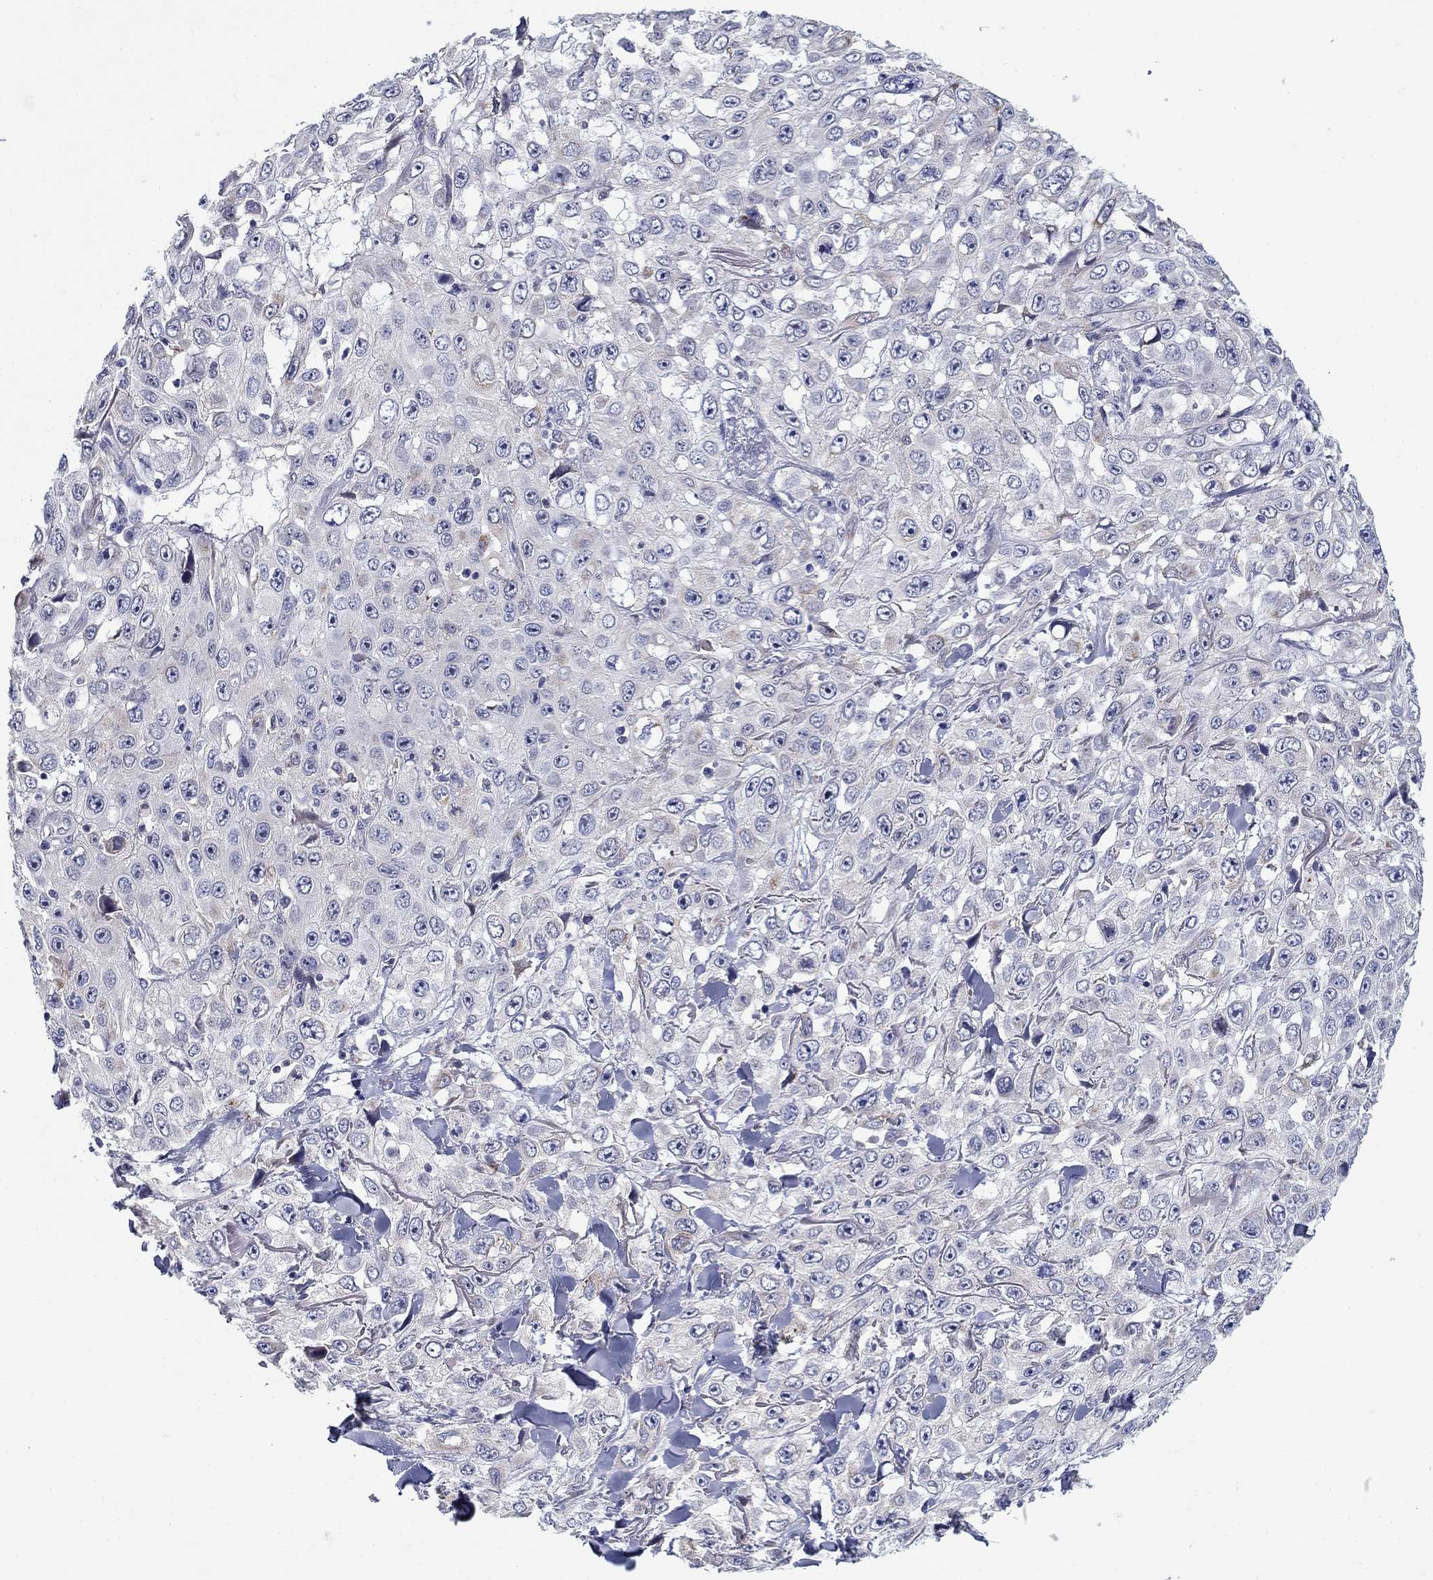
{"staining": {"intensity": "negative", "quantity": "none", "location": "none"}, "tissue": "skin cancer", "cell_type": "Tumor cells", "image_type": "cancer", "snomed": [{"axis": "morphology", "description": "Squamous cell carcinoma, NOS"}, {"axis": "topography", "description": "Skin"}], "caption": "Tumor cells show no significant protein expression in squamous cell carcinoma (skin). Nuclei are stained in blue.", "gene": "QRFPR", "patient": {"sex": "male", "age": 82}}